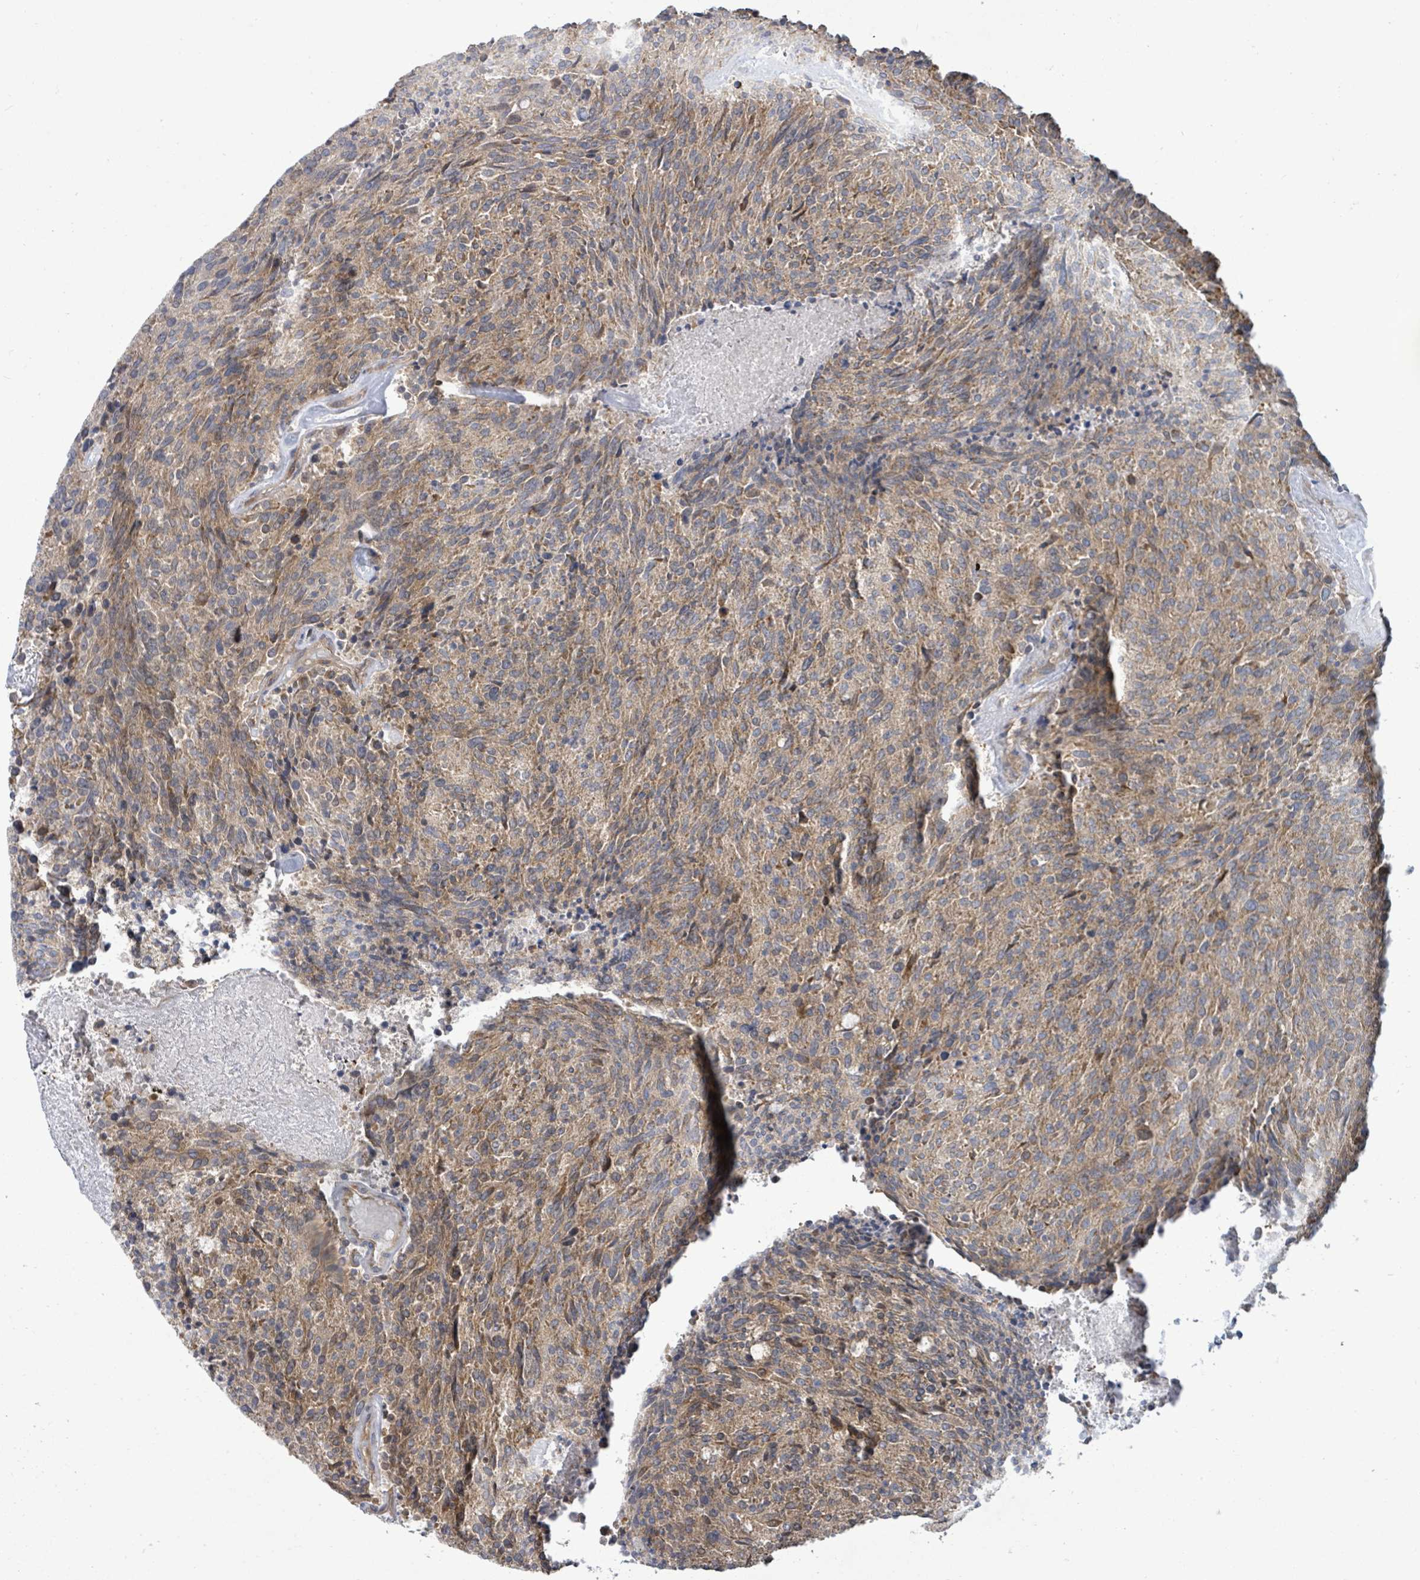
{"staining": {"intensity": "moderate", "quantity": "25%-75%", "location": "cytoplasmic/membranous"}, "tissue": "carcinoid", "cell_type": "Tumor cells", "image_type": "cancer", "snomed": [{"axis": "morphology", "description": "Carcinoid, malignant, NOS"}, {"axis": "topography", "description": "Pancreas"}], "caption": "About 25%-75% of tumor cells in carcinoid (malignant) exhibit moderate cytoplasmic/membranous protein expression as visualized by brown immunohistochemical staining.", "gene": "KBTBD11", "patient": {"sex": "female", "age": 54}}